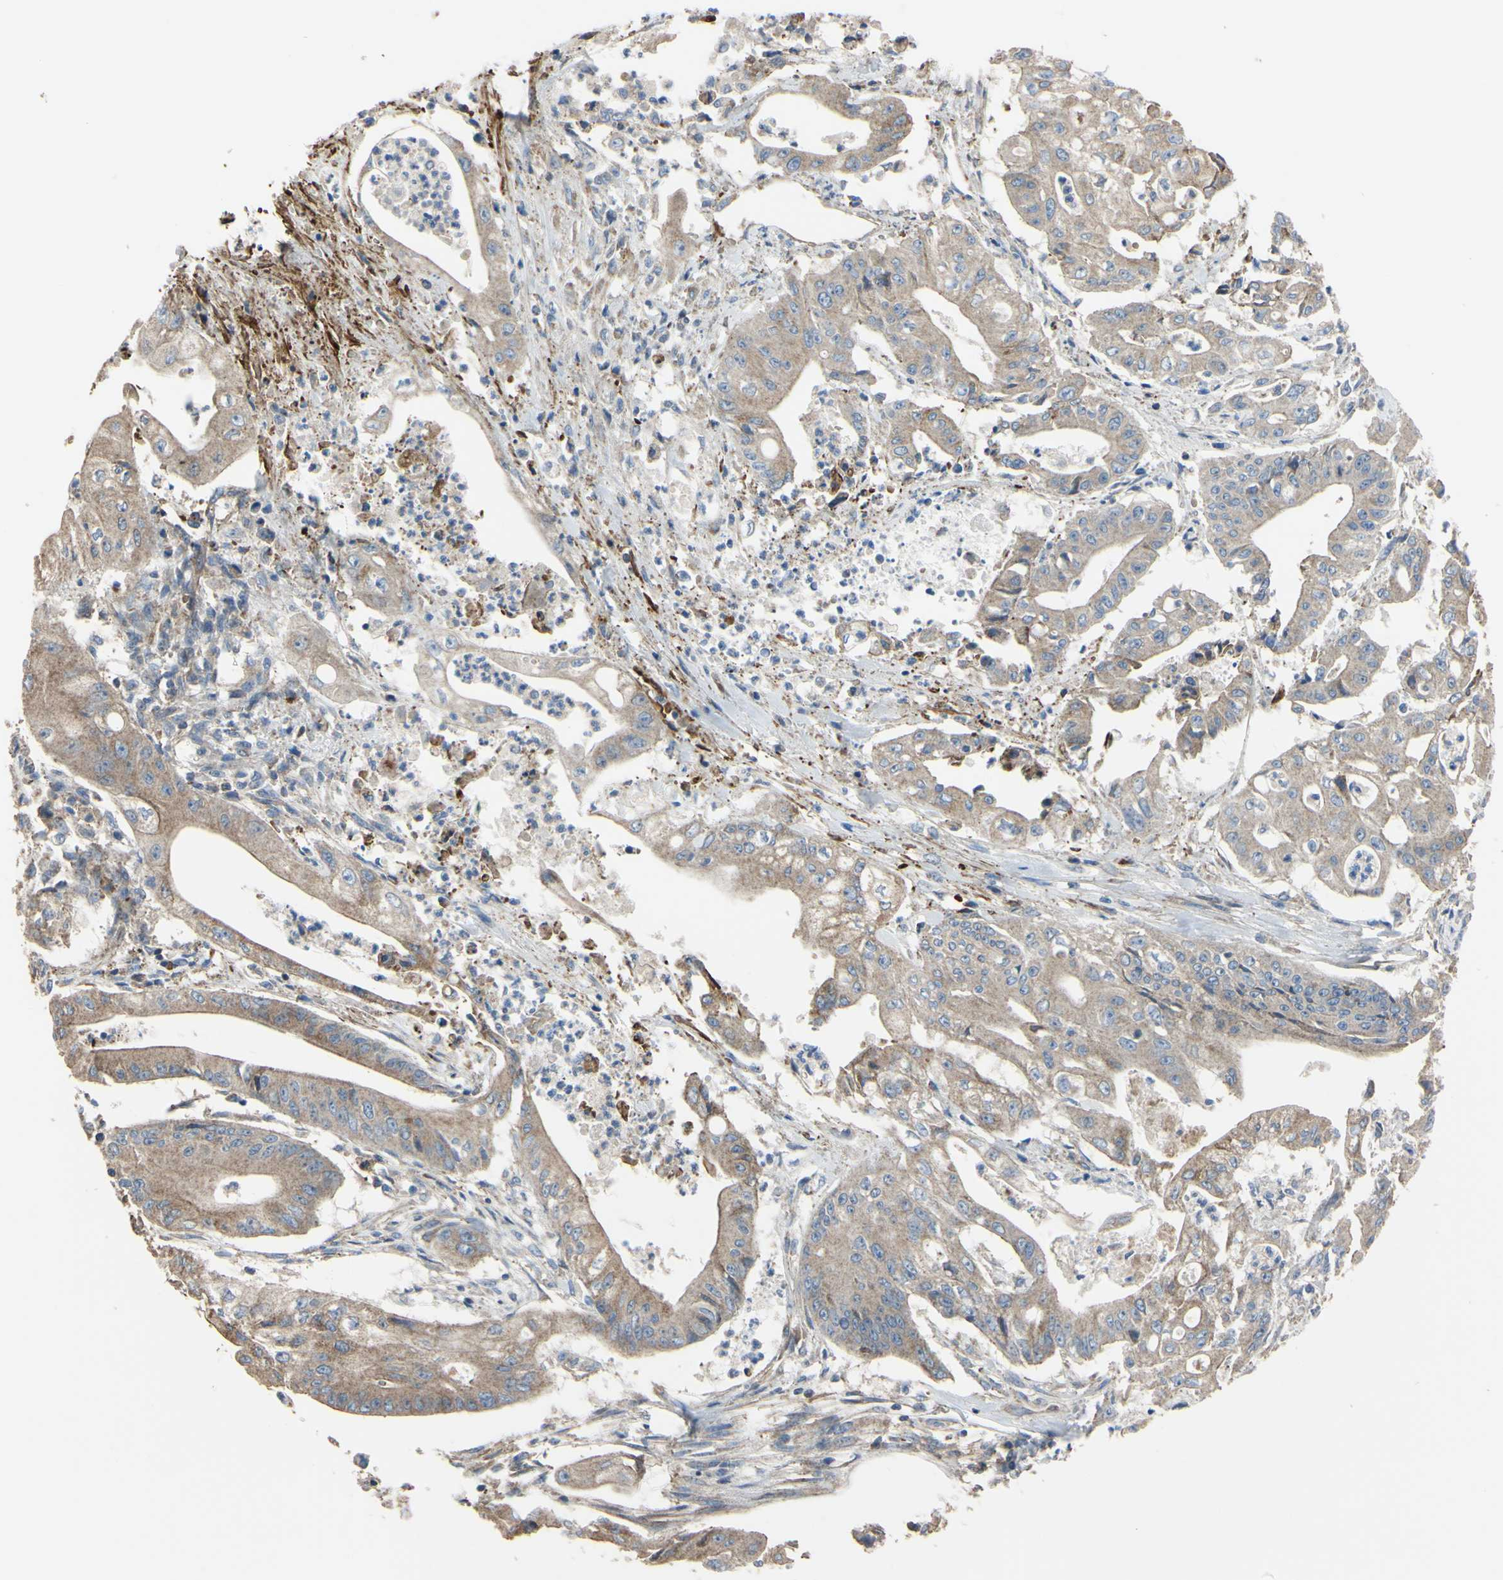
{"staining": {"intensity": "moderate", "quantity": ">75%", "location": "cytoplasmic/membranous"}, "tissue": "pancreatic cancer", "cell_type": "Tumor cells", "image_type": "cancer", "snomed": [{"axis": "morphology", "description": "Normal tissue, NOS"}, {"axis": "topography", "description": "Lymph node"}], "caption": "Brown immunohistochemical staining in pancreatic cancer exhibits moderate cytoplasmic/membranous expression in approximately >75% of tumor cells.", "gene": "BECN1", "patient": {"sex": "male", "age": 62}}